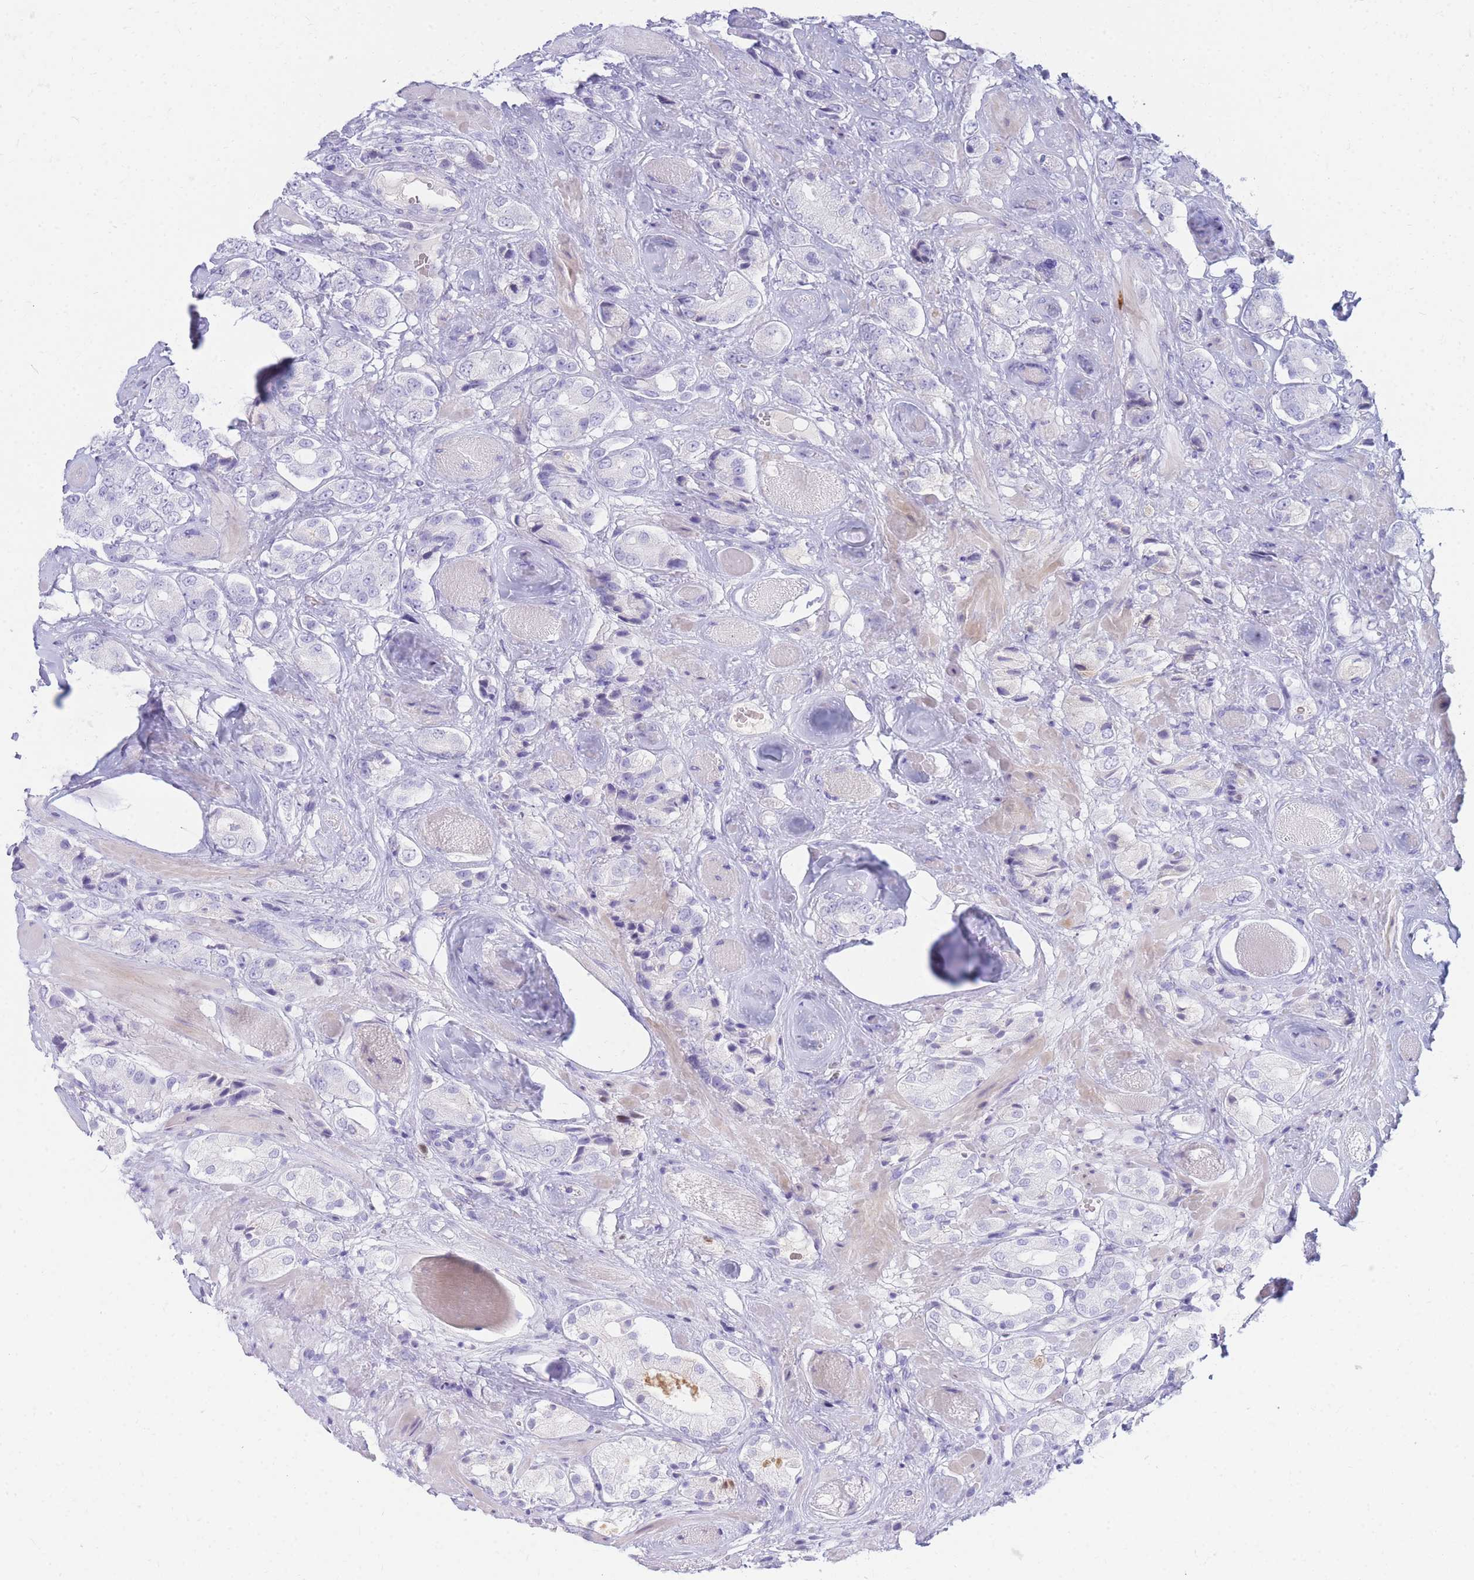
{"staining": {"intensity": "negative", "quantity": "none", "location": "none"}, "tissue": "prostate cancer", "cell_type": "Tumor cells", "image_type": "cancer", "snomed": [{"axis": "morphology", "description": "Adenocarcinoma, High grade"}, {"axis": "topography", "description": "Prostate and seminal vesicle, NOS"}], "caption": "Immunohistochemistry image of human prostate adenocarcinoma (high-grade) stained for a protein (brown), which reveals no staining in tumor cells.", "gene": "NKX1-2", "patient": {"sex": "male", "age": 64}}